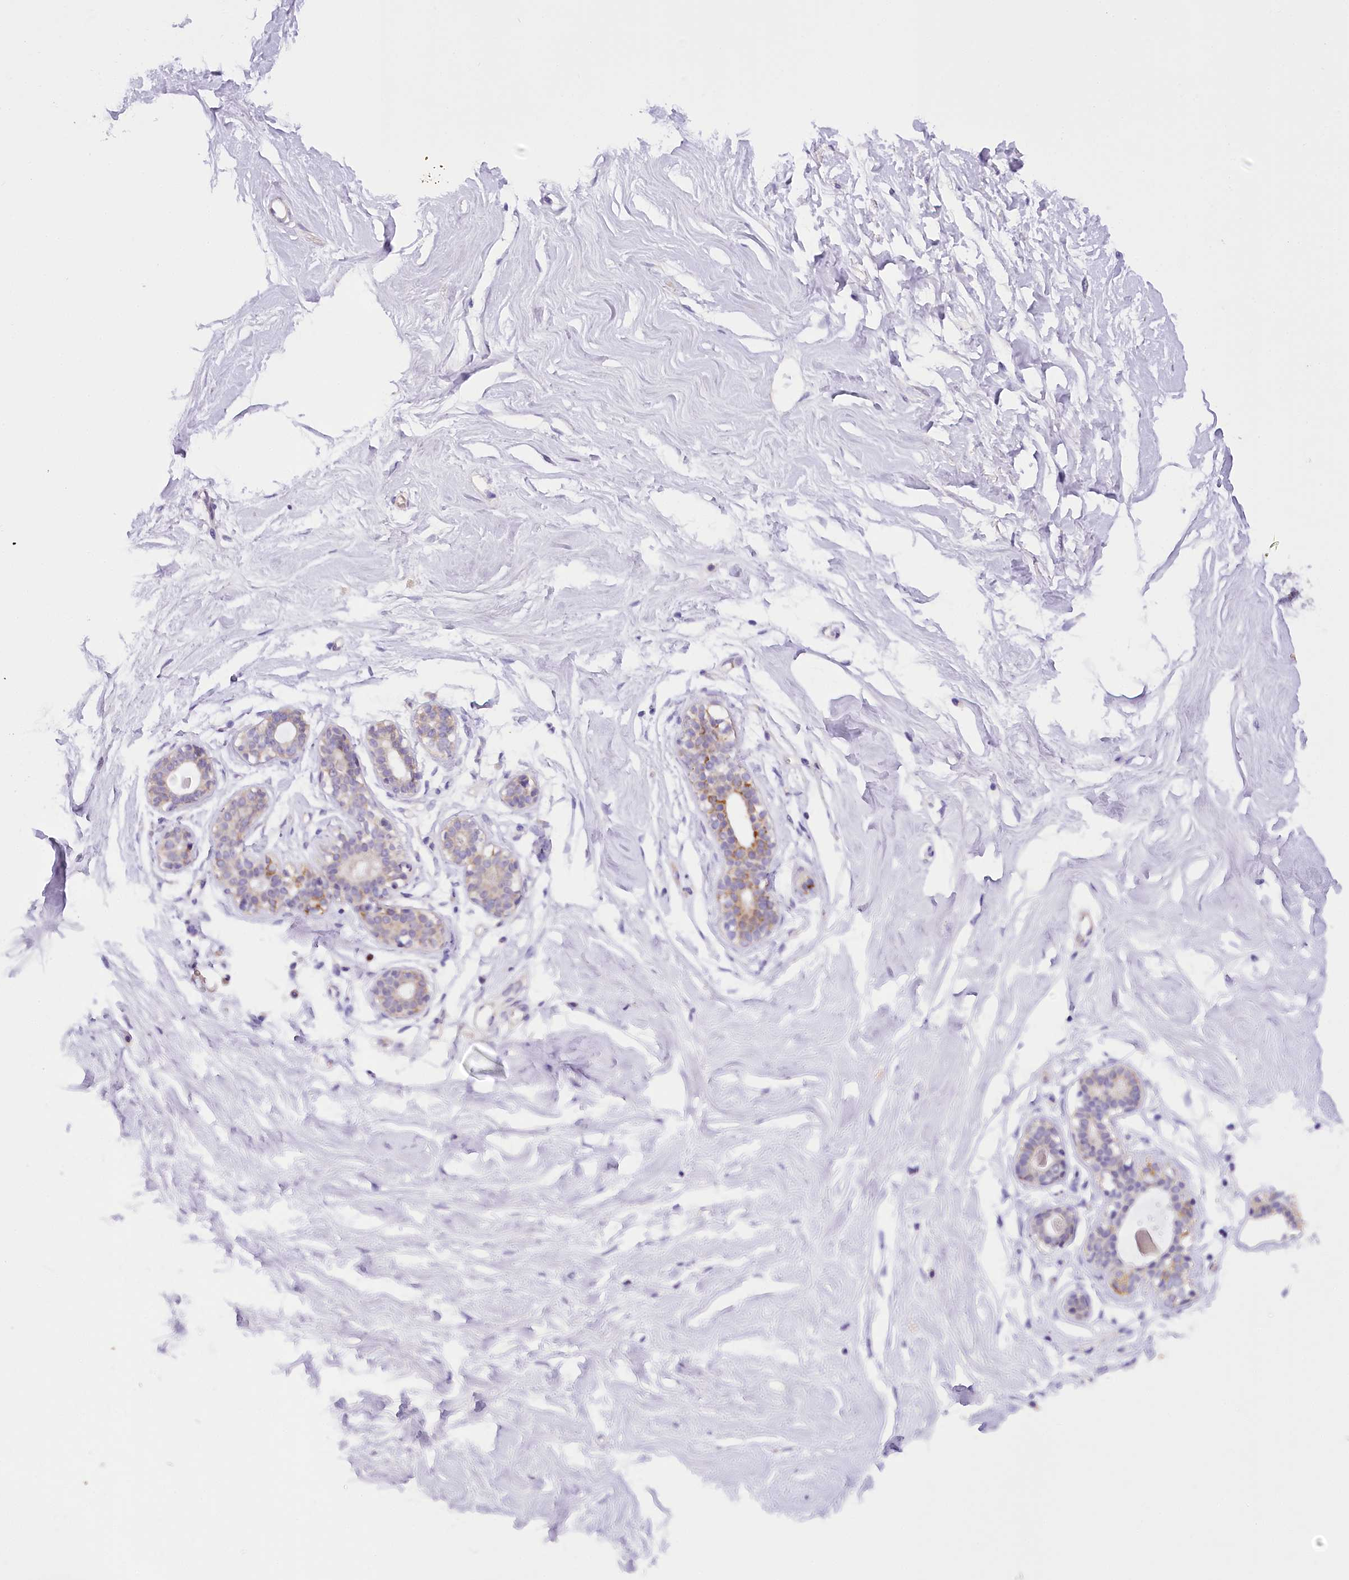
{"staining": {"intensity": "negative", "quantity": "none", "location": "none"}, "tissue": "breast", "cell_type": "Adipocytes", "image_type": "normal", "snomed": [{"axis": "morphology", "description": "Normal tissue, NOS"}, {"axis": "morphology", "description": "Adenoma, NOS"}, {"axis": "topography", "description": "Breast"}], "caption": "DAB immunohistochemical staining of normal breast displays no significant expression in adipocytes. (Immunohistochemistry, brightfield microscopy, high magnification).", "gene": "DCUN1D1", "patient": {"sex": "female", "age": 23}}